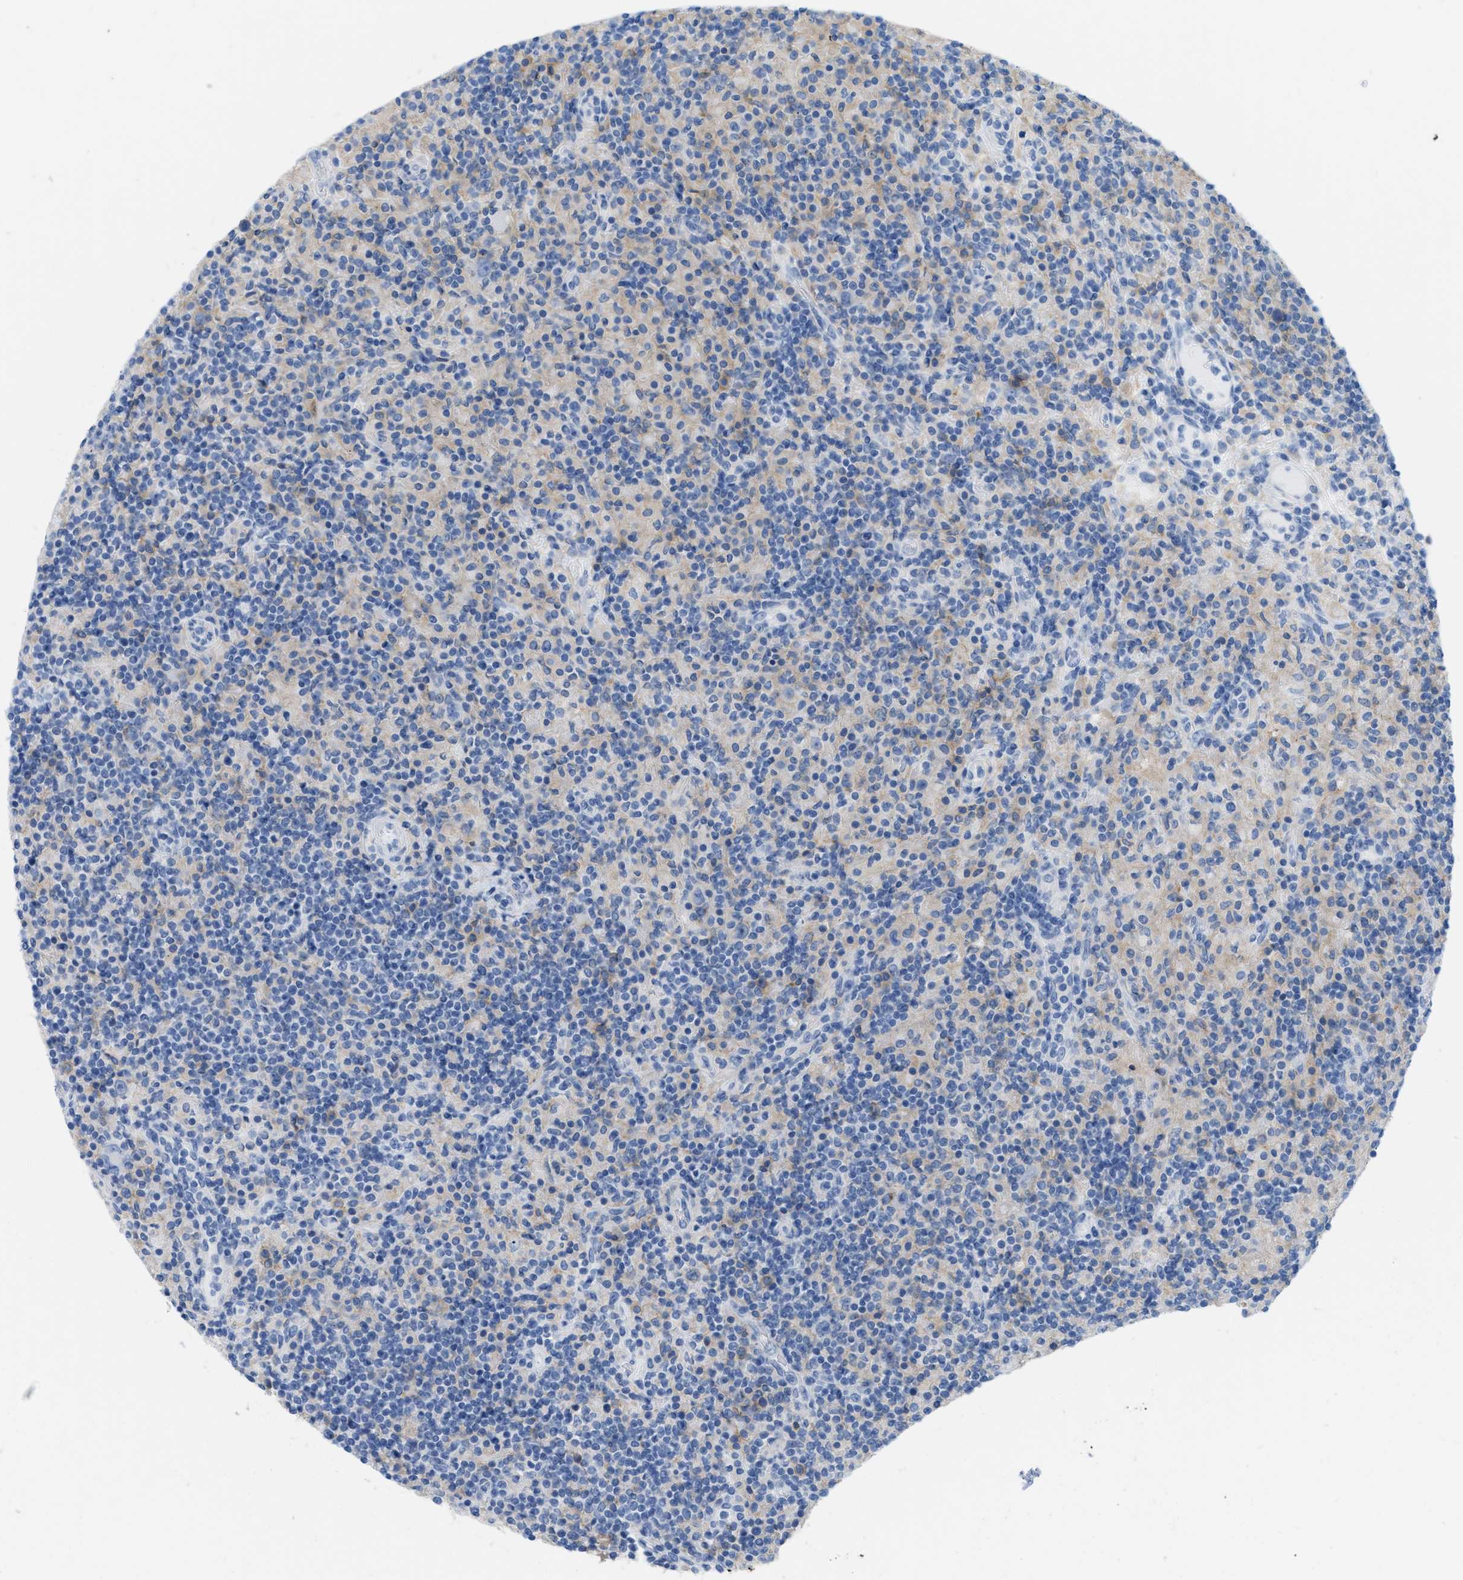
{"staining": {"intensity": "negative", "quantity": "none", "location": "none"}, "tissue": "lymphoma", "cell_type": "Tumor cells", "image_type": "cancer", "snomed": [{"axis": "morphology", "description": "Hodgkin's disease, NOS"}, {"axis": "topography", "description": "Lymph node"}], "caption": "Histopathology image shows no protein positivity in tumor cells of lymphoma tissue. (DAB IHC with hematoxylin counter stain).", "gene": "SLC3A2", "patient": {"sex": "male", "age": 70}}